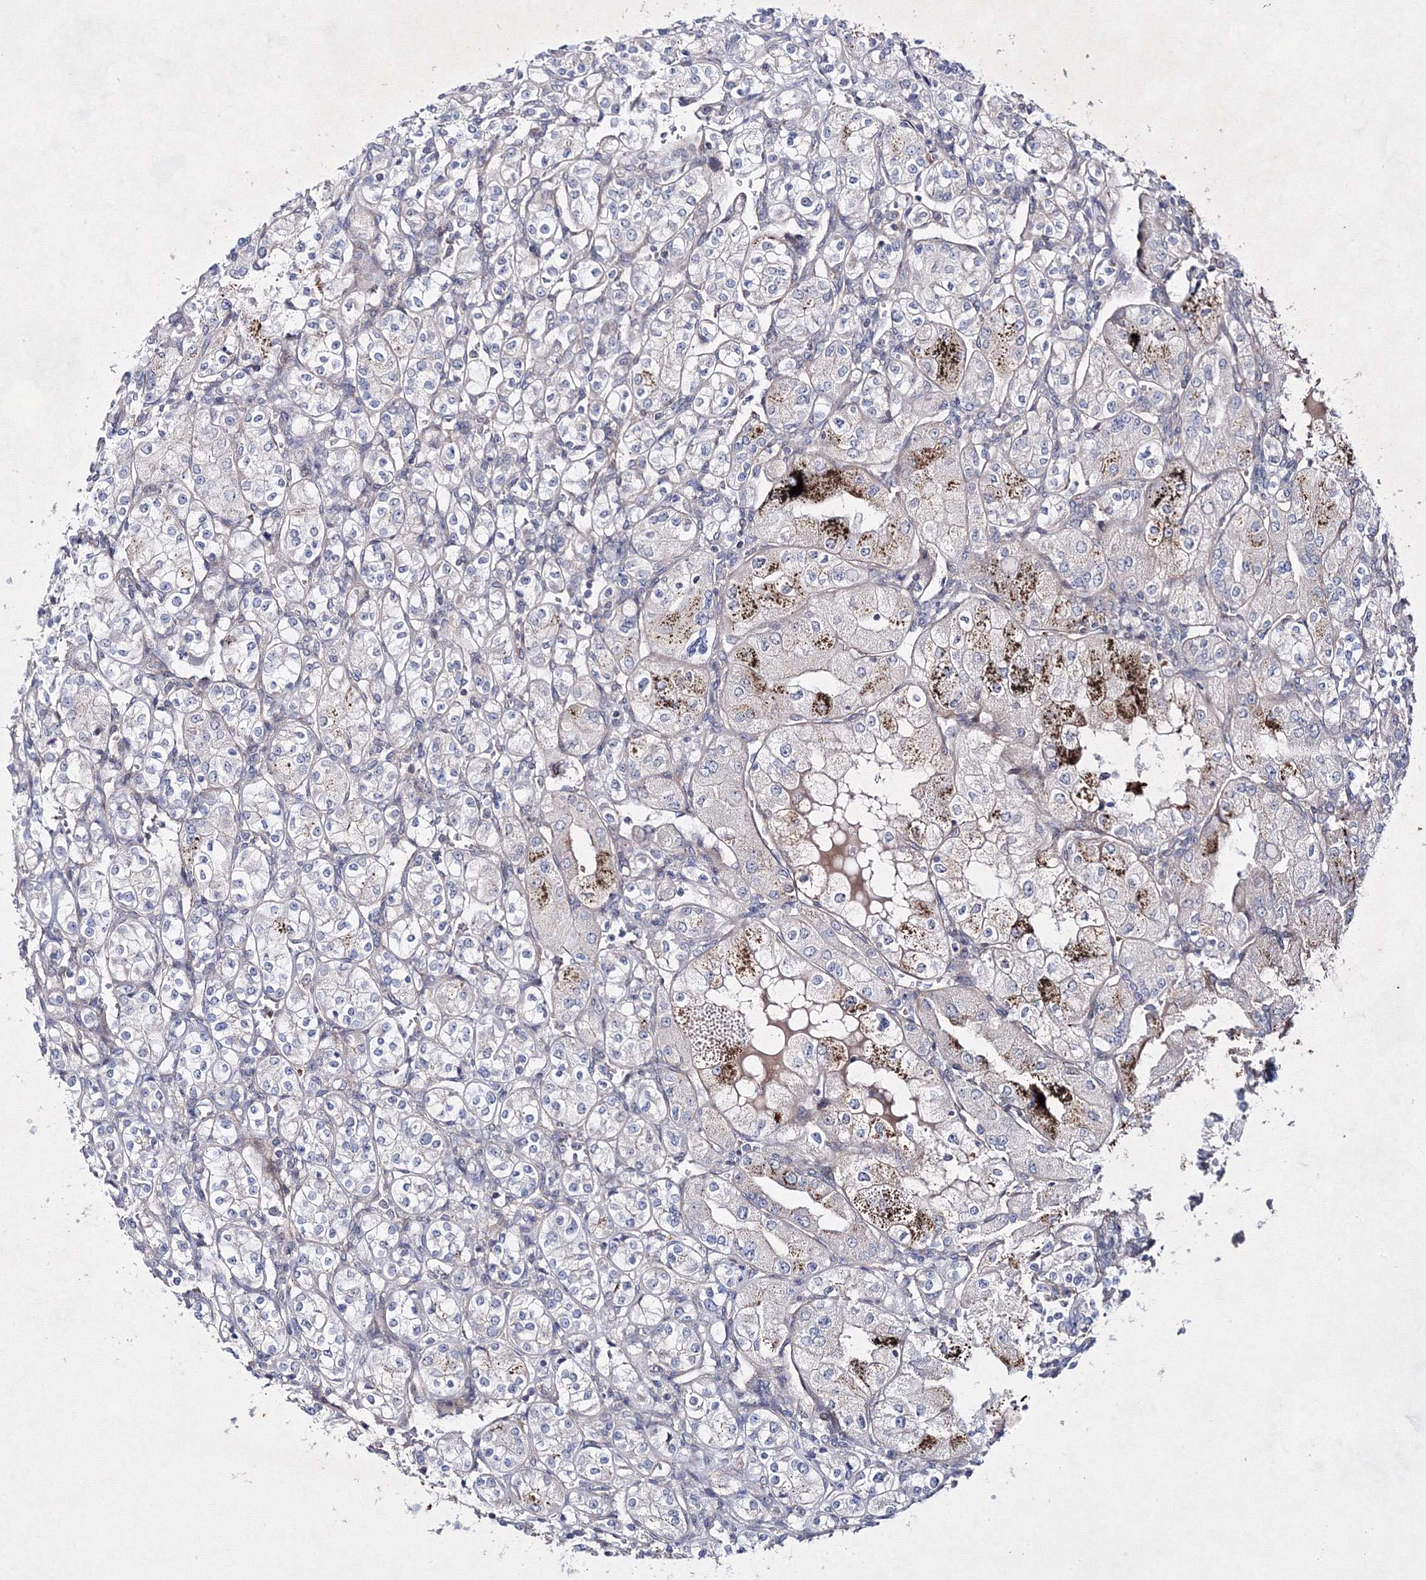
{"staining": {"intensity": "negative", "quantity": "none", "location": "none"}, "tissue": "renal cancer", "cell_type": "Tumor cells", "image_type": "cancer", "snomed": [{"axis": "morphology", "description": "Adenocarcinoma, NOS"}, {"axis": "topography", "description": "Kidney"}], "caption": "Protein analysis of adenocarcinoma (renal) displays no significant expression in tumor cells.", "gene": "GFM1", "patient": {"sex": "male", "age": 77}}